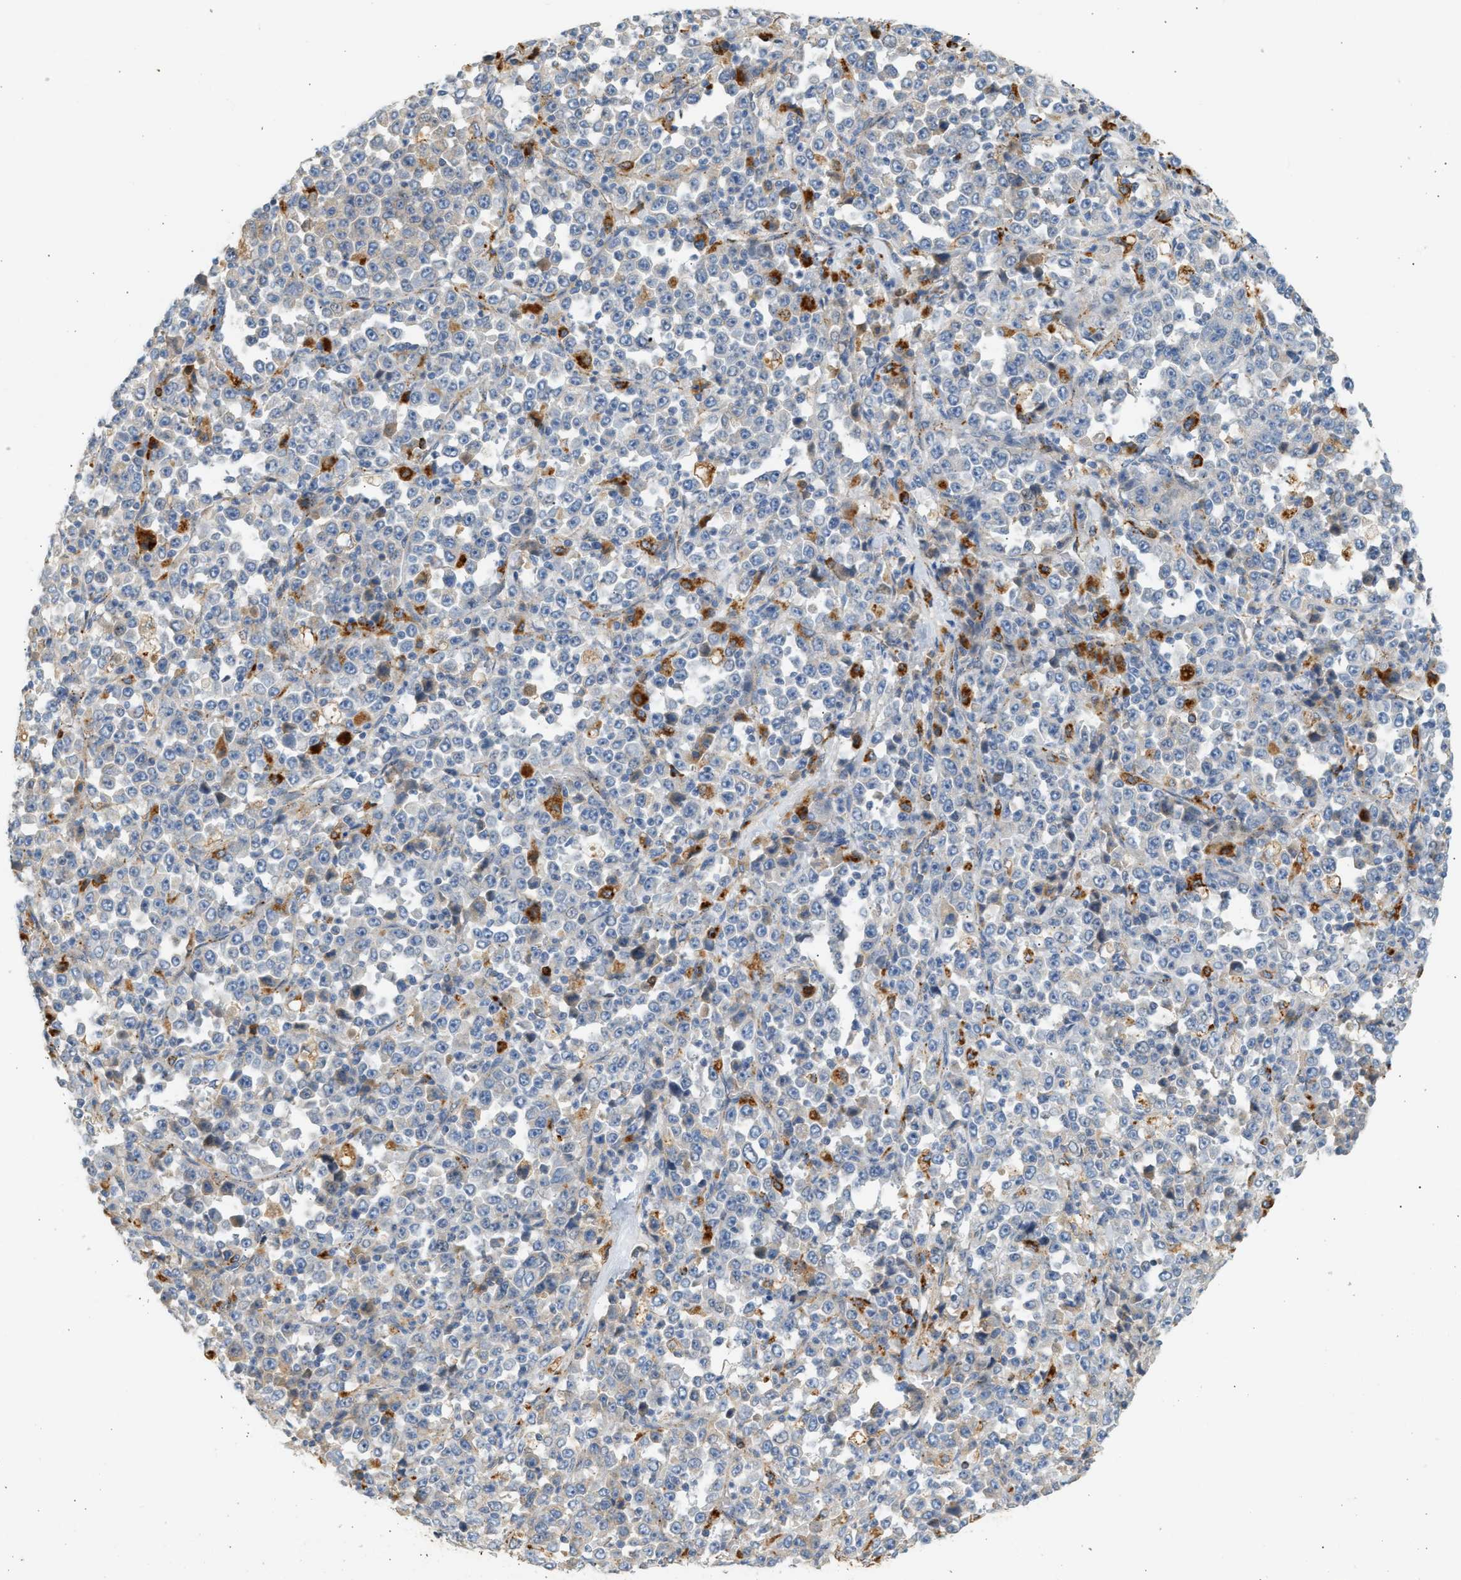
{"staining": {"intensity": "negative", "quantity": "none", "location": "none"}, "tissue": "stomach cancer", "cell_type": "Tumor cells", "image_type": "cancer", "snomed": [{"axis": "morphology", "description": "Normal tissue, NOS"}, {"axis": "morphology", "description": "Adenocarcinoma, NOS"}, {"axis": "topography", "description": "Stomach, upper"}, {"axis": "topography", "description": "Stomach"}], "caption": "Immunohistochemistry image of neoplastic tissue: human stomach cancer (adenocarcinoma) stained with DAB (3,3'-diaminobenzidine) demonstrates no significant protein positivity in tumor cells.", "gene": "ENTHD1", "patient": {"sex": "male", "age": 59}}